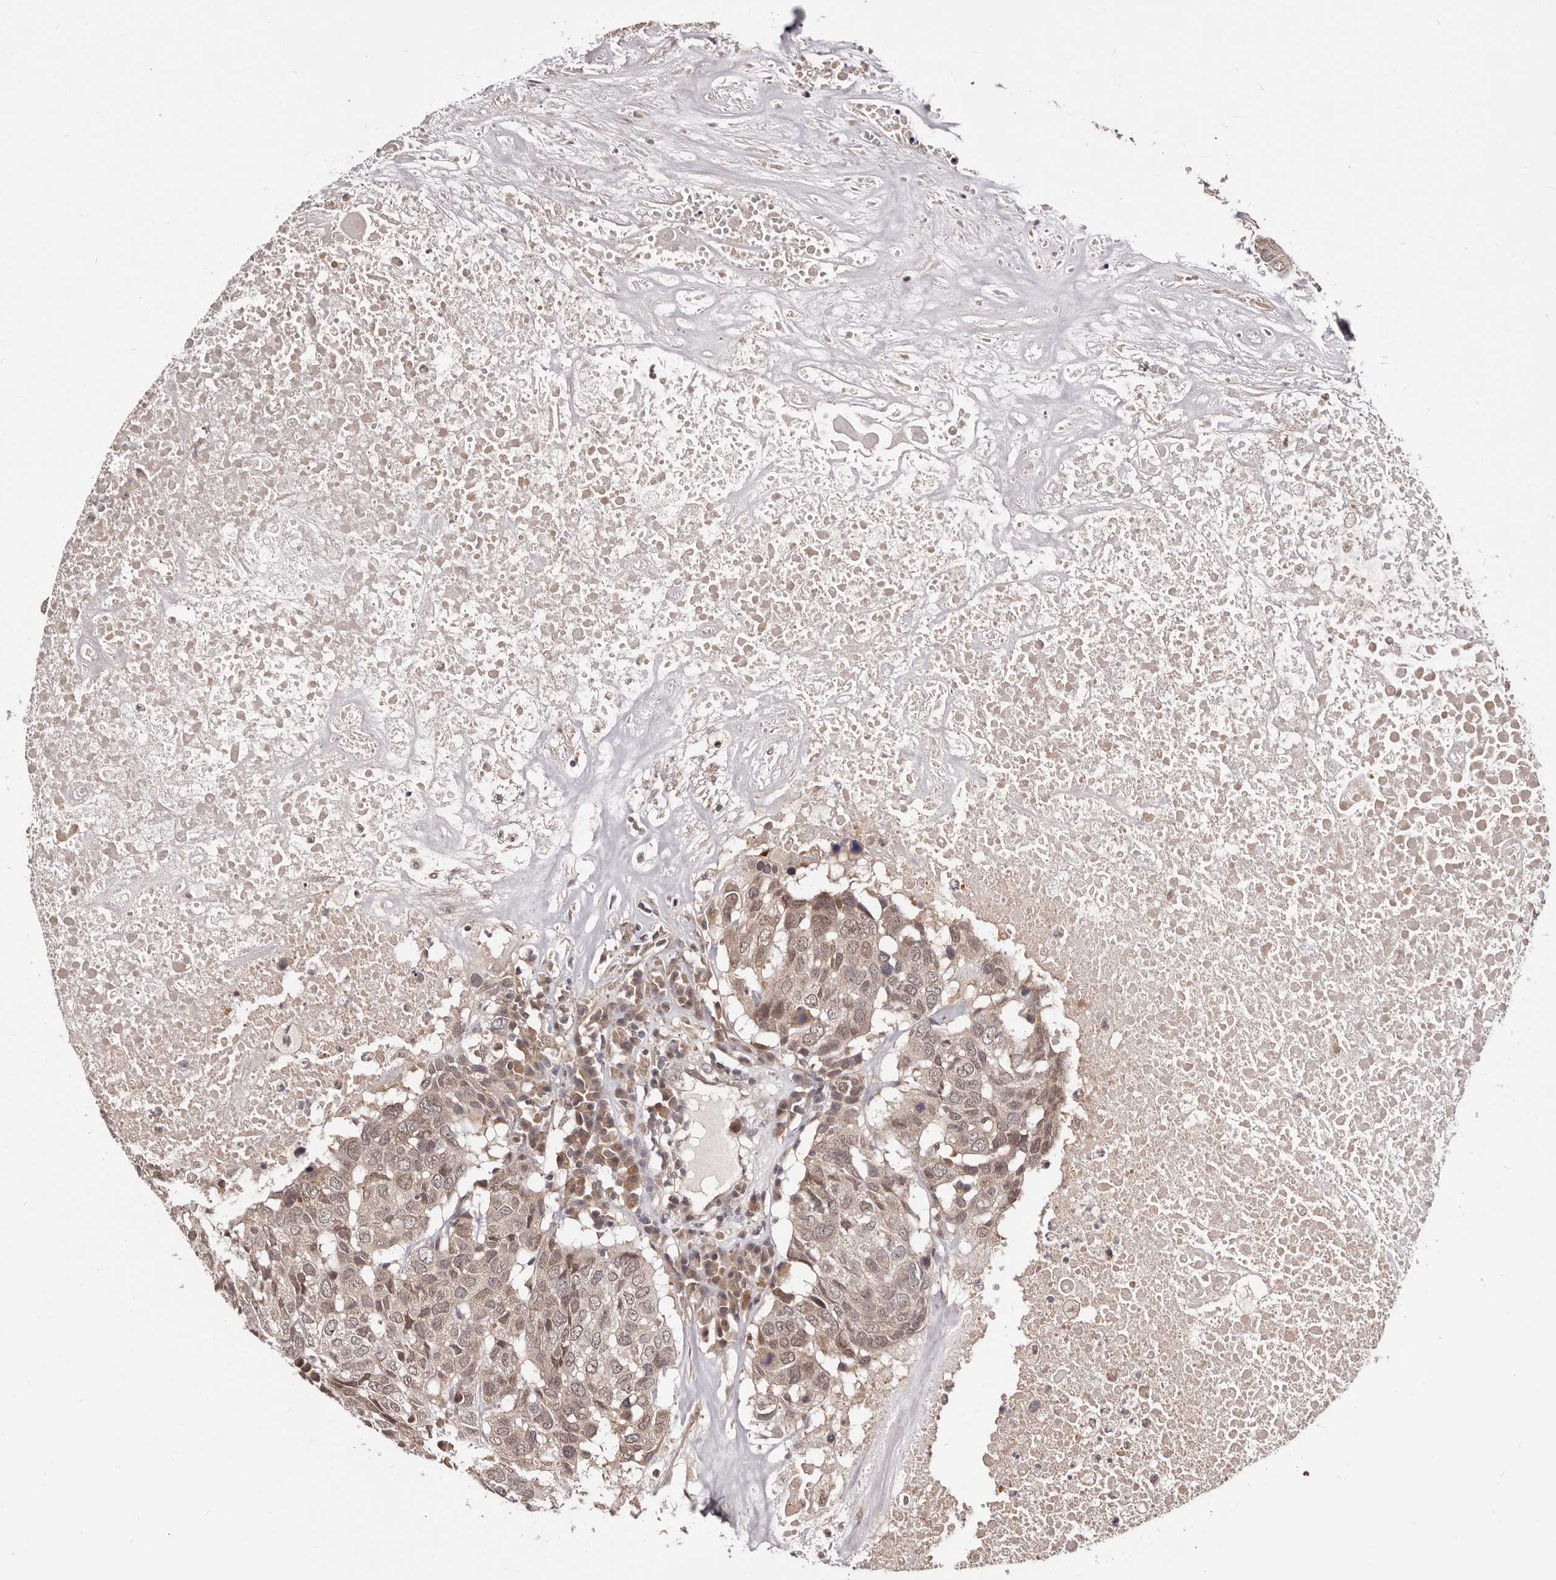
{"staining": {"intensity": "moderate", "quantity": "25%-75%", "location": "cytoplasmic/membranous,nuclear"}, "tissue": "head and neck cancer", "cell_type": "Tumor cells", "image_type": "cancer", "snomed": [{"axis": "morphology", "description": "Squamous cell carcinoma, NOS"}, {"axis": "topography", "description": "Head-Neck"}], "caption": "Head and neck squamous cell carcinoma stained with DAB (3,3'-diaminobenzidine) immunohistochemistry (IHC) exhibits medium levels of moderate cytoplasmic/membranous and nuclear positivity in about 25%-75% of tumor cells.", "gene": "MDP1", "patient": {"sex": "male", "age": 66}}